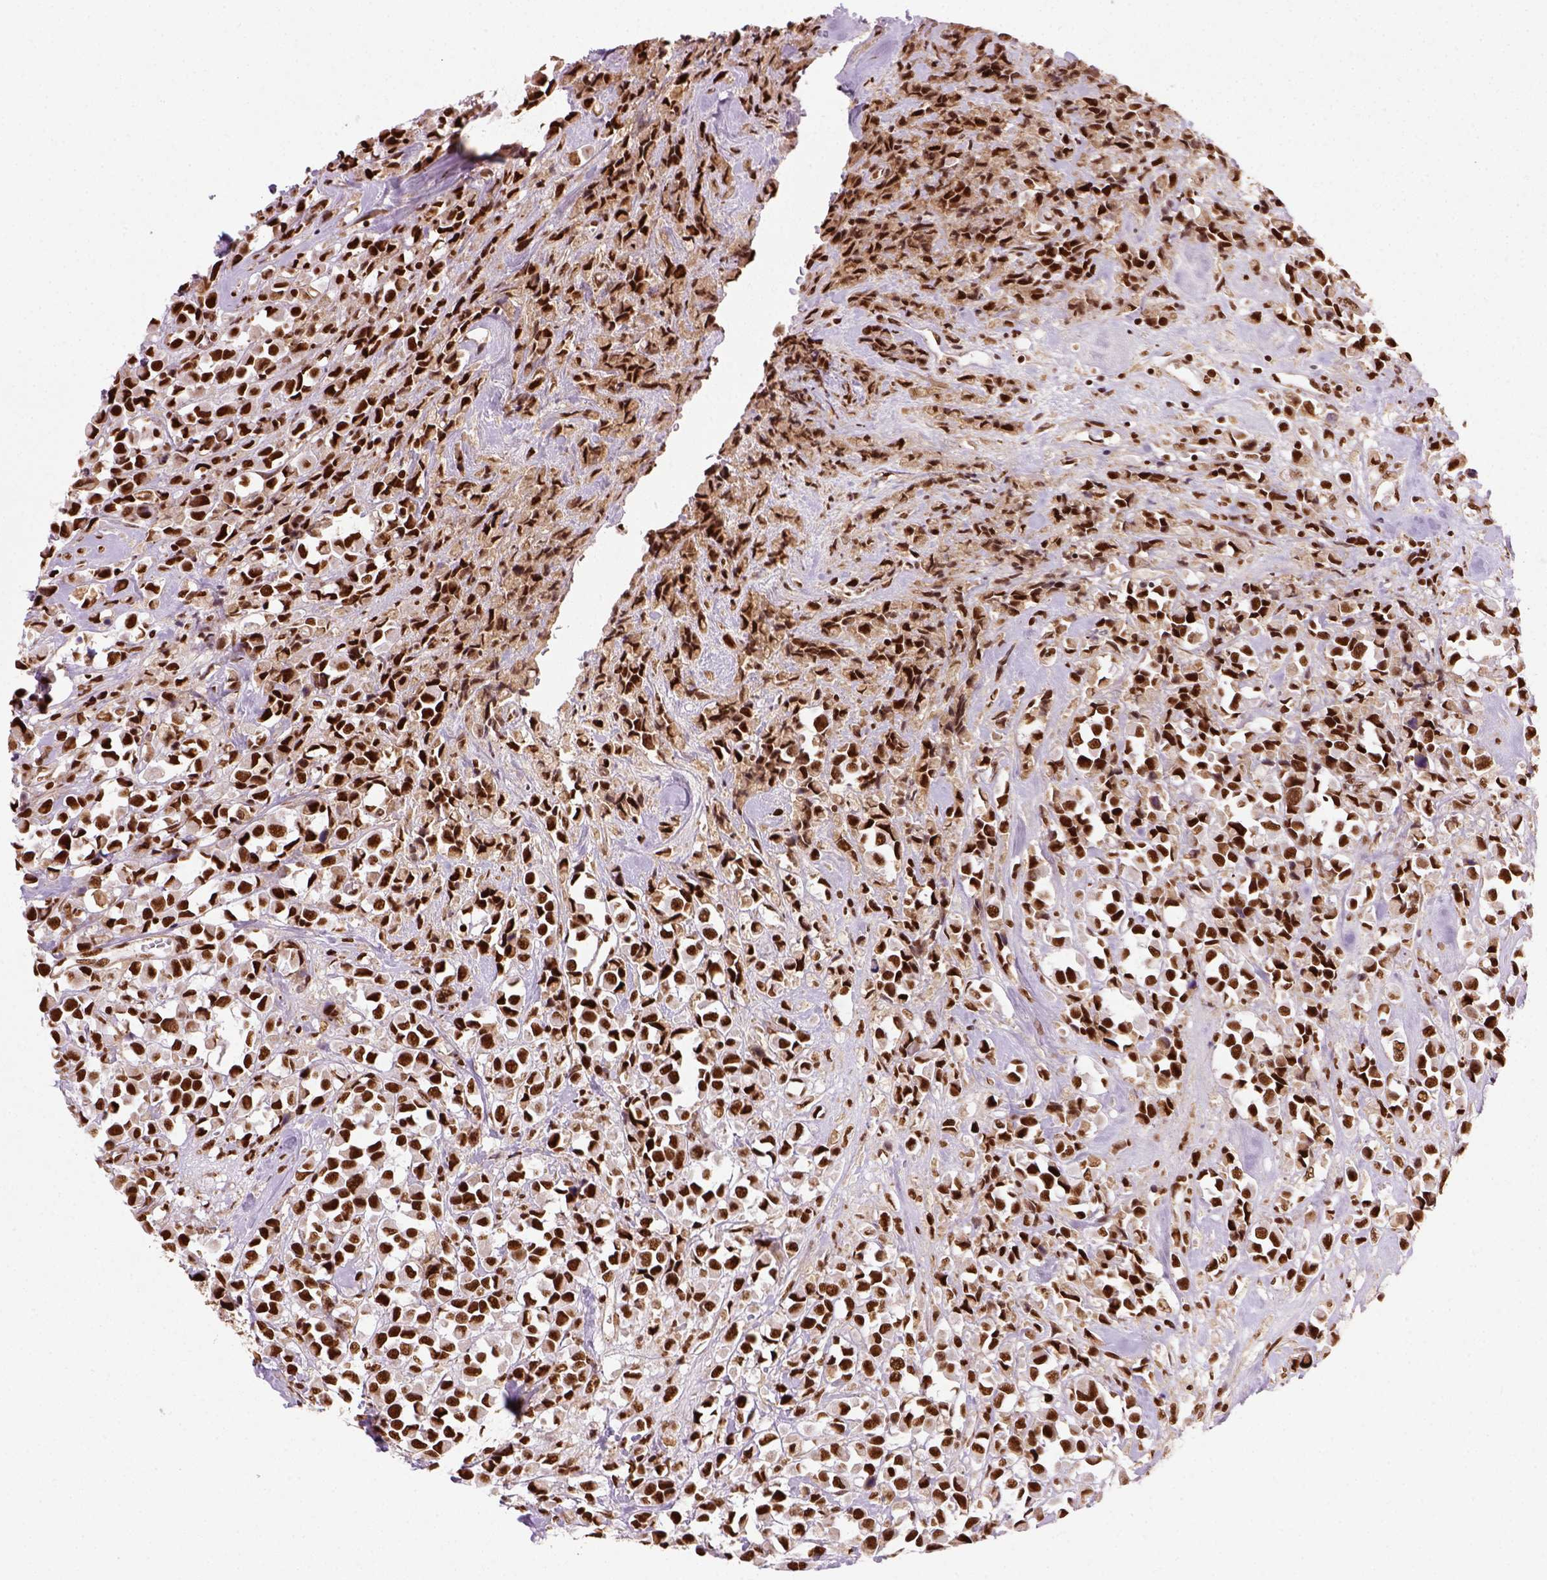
{"staining": {"intensity": "strong", "quantity": ">75%", "location": "nuclear"}, "tissue": "breast cancer", "cell_type": "Tumor cells", "image_type": "cancer", "snomed": [{"axis": "morphology", "description": "Duct carcinoma"}, {"axis": "topography", "description": "Breast"}], "caption": "Tumor cells exhibit high levels of strong nuclear positivity in about >75% of cells in human breast invasive ductal carcinoma.", "gene": "CCAR1", "patient": {"sex": "female", "age": 61}}